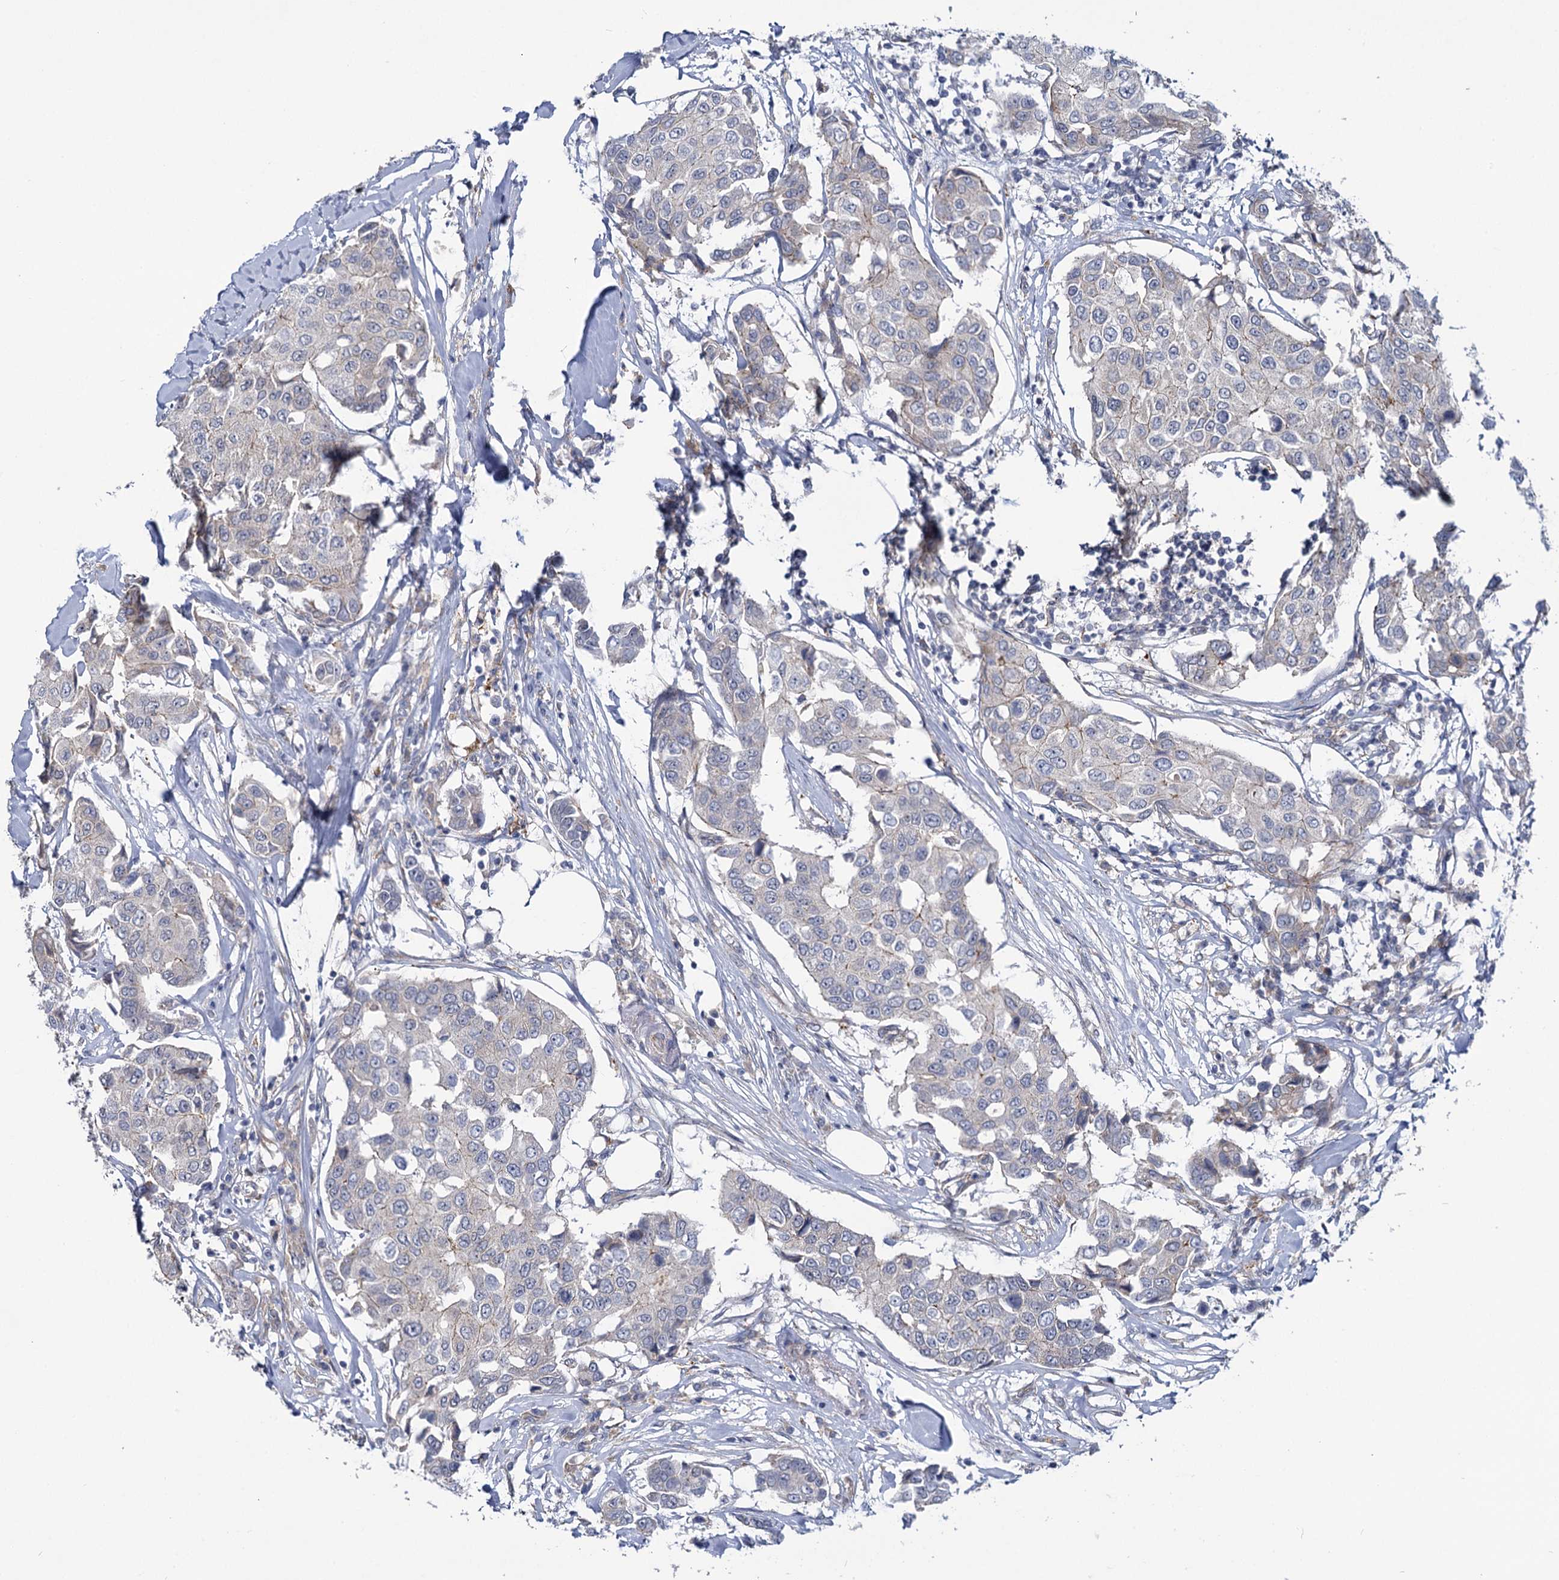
{"staining": {"intensity": "negative", "quantity": "none", "location": "none"}, "tissue": "breast cancer", "cell_type": "Tumor cells", "image_type": "cancer", "snomed": [{"axis": "morphology", "description": "Duct carcinoma"}, {"axis": "topography", "description": "Breast"}], "caption": "This is an immunohistochemistry (IHC) histopathology image of human breast cancer. There is no positivity in tumor cells.", "gene": "MBLAC2", "patient": {"sex": "female", "age": 80}}